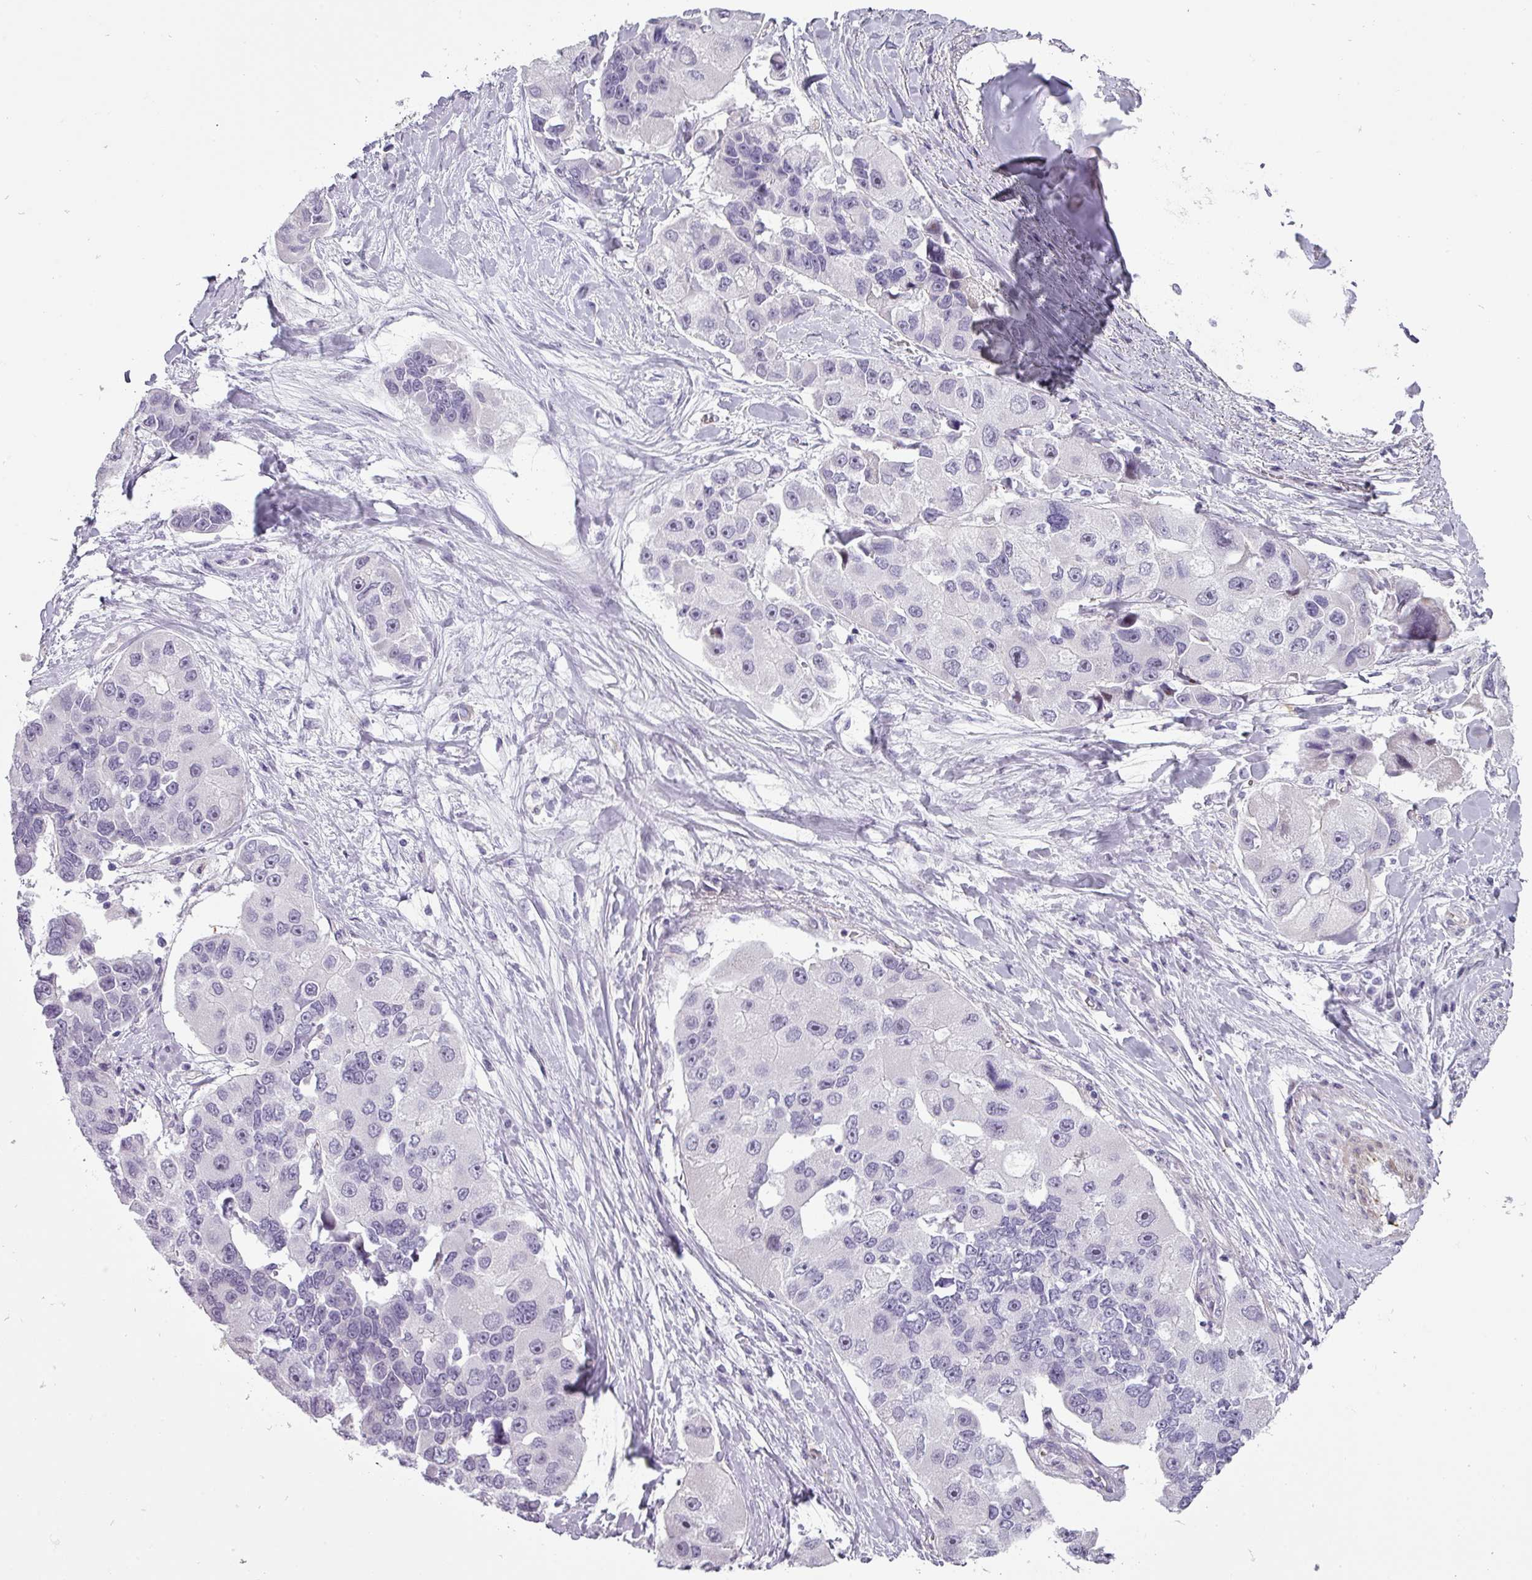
{"staining": {"intensity": "negative", "quantity": "none", "location": "none"}, "tissue": "lung cancer", "cell_type": "Tumor cells", "image_type": "cancer", "snomed": [{"axis": "morphology", "description": "Adenocarcinoma, NOS"}, {"axis": "topography", "description": "Lung"}], "caption": "Immunohistochemistry image of neoplastic tissue: human lung cancer (adenocarcinoma) stained with DAB displays no significant protein staining in tumor cells.", "gene": "CHRDL1", "patient": {"sex": "female", "age": 54}}